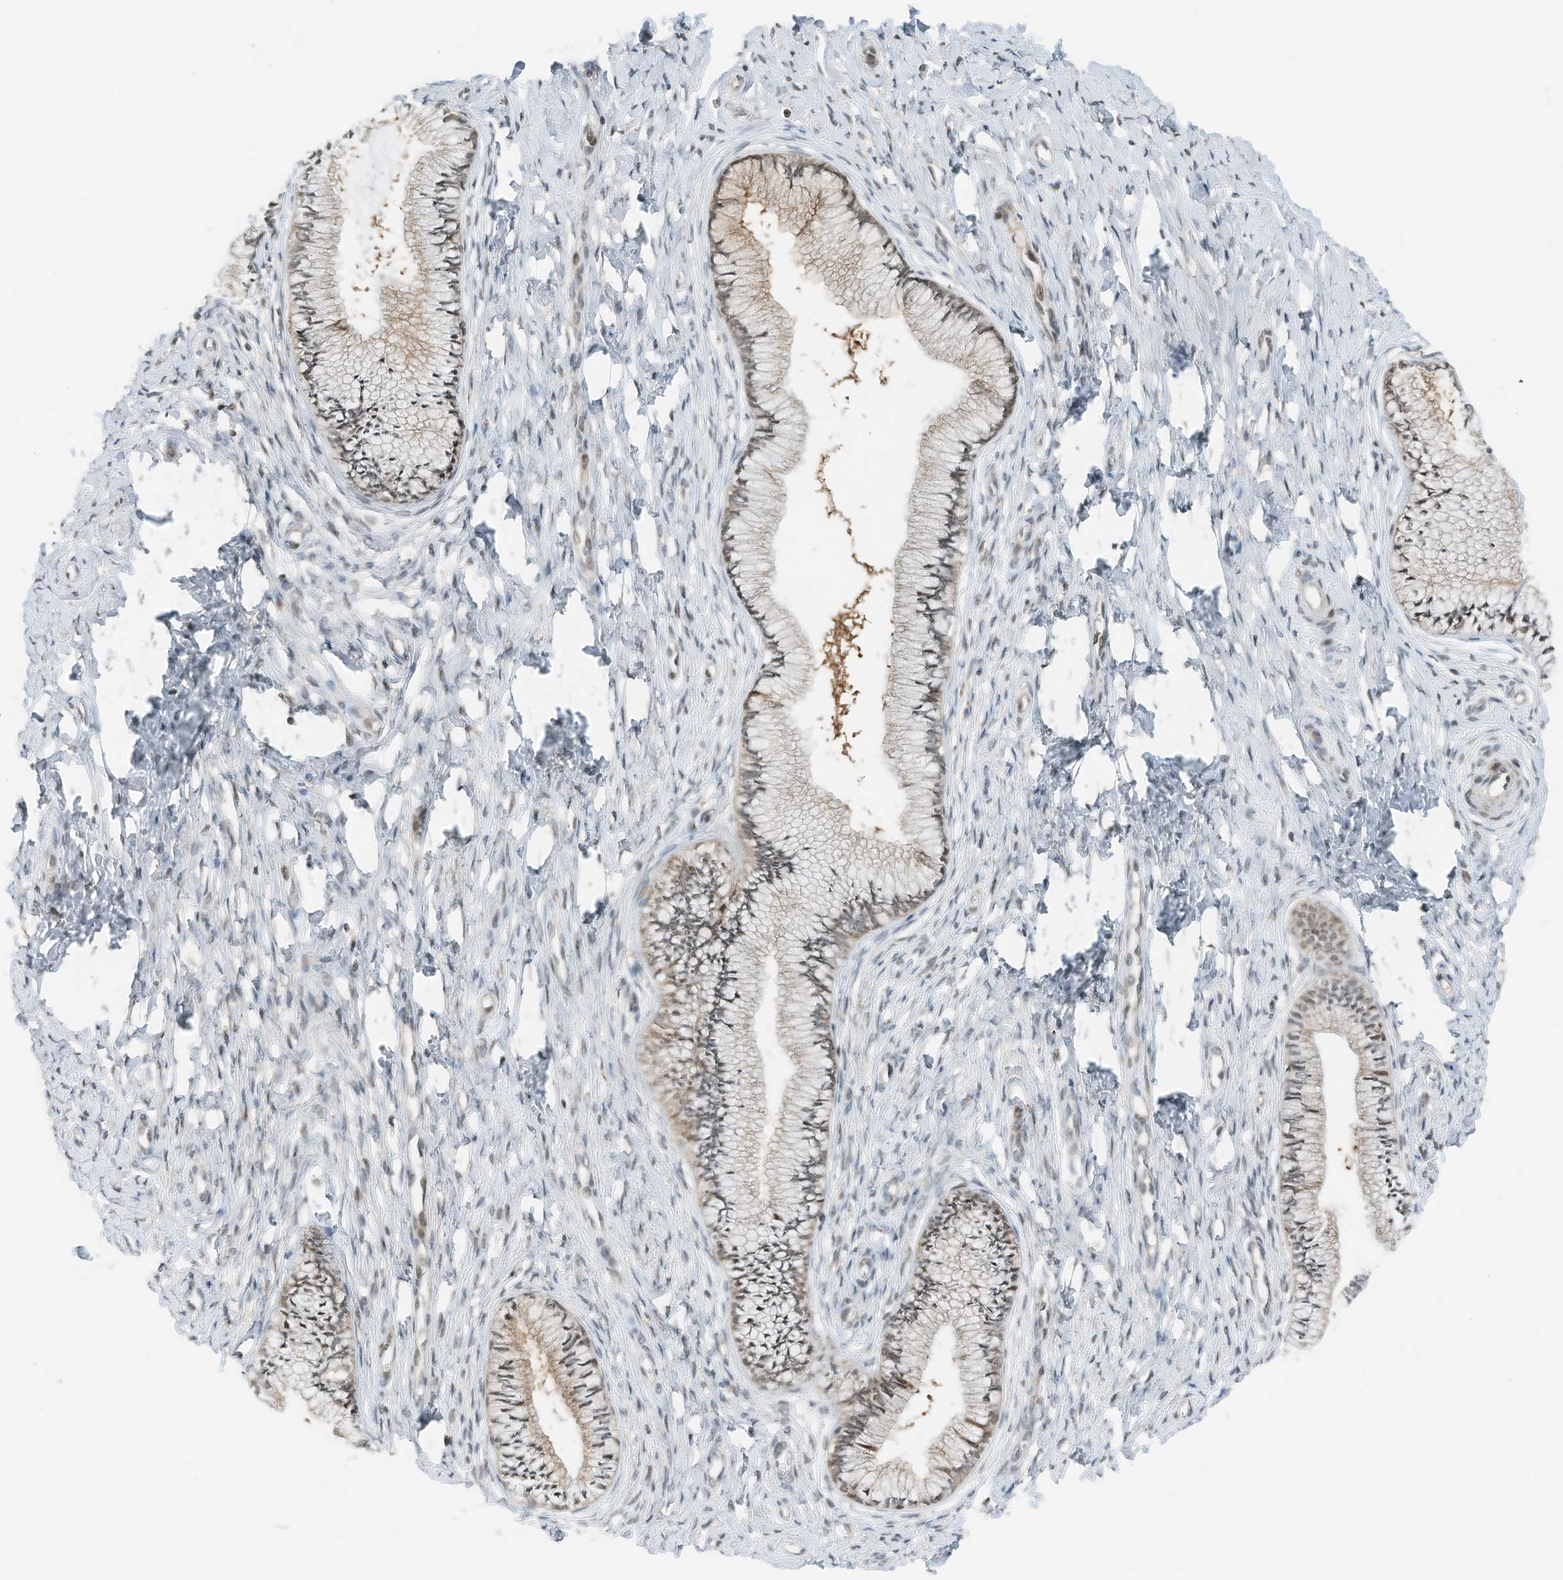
{"staining": {"intensity": "weak", "quantity": ">75%", "location": "cytoplasmic/membranous,nuclear"}, "tissue": "cervix", "cell_type": "Glandular cells", "image_type": "normal", "snomed": [{"axis": "morphology", "description": "Normal tissue, NOS"}, {"axis": "topography", "description": "Cervix"}], "caption": "DAB immunohistochemical staining of benign cervix shows weak cytoplasmic/membranous,nuclear protein positivity in approximately >75% of glandular cells. The protein of interest is shown in brown color, while the nuclei are stained blue.", "gene": "RMND1", "patient": {"sex": "female", "age": 36}}